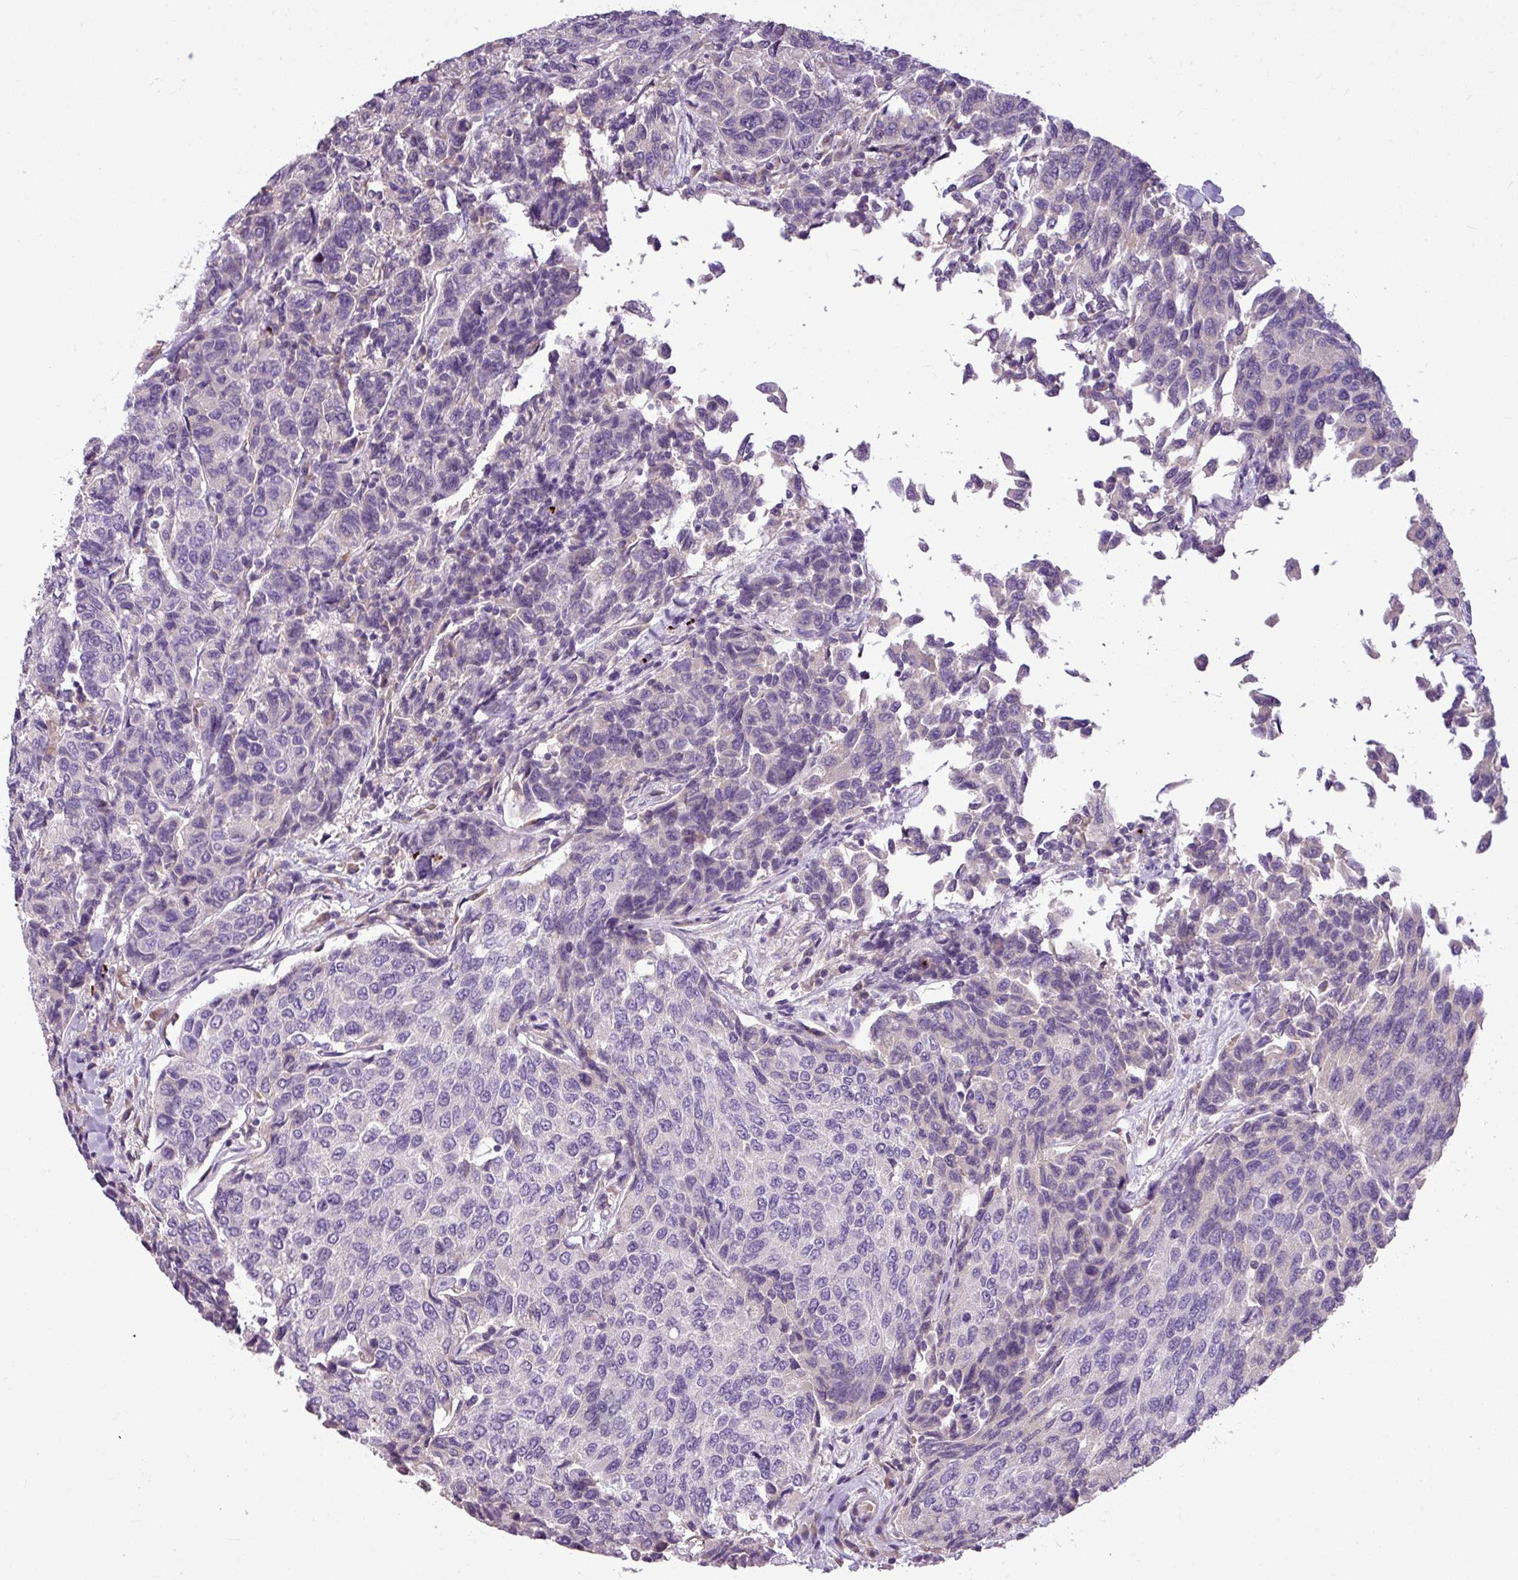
{"staining": {"intensity": "negative", "quantity": "none", "location": "none"}, "tissue": "breast cancer", "cell_type": "Tumor cells", "image_type": "cancer", "snomed": [{"axis": "morphology", "description": "Duct carcinoma"}, {"axis": "topography", "description": "Breast"}], "caption": "IHC photomicrograph of neoplastic tissue: human infiltrating ductal carcinoma (breast) stained with DAB exhibits no significant protein staining in tumor cells.", "gene": "IL17A", "patient": {"sex": "female", "age": 55}}